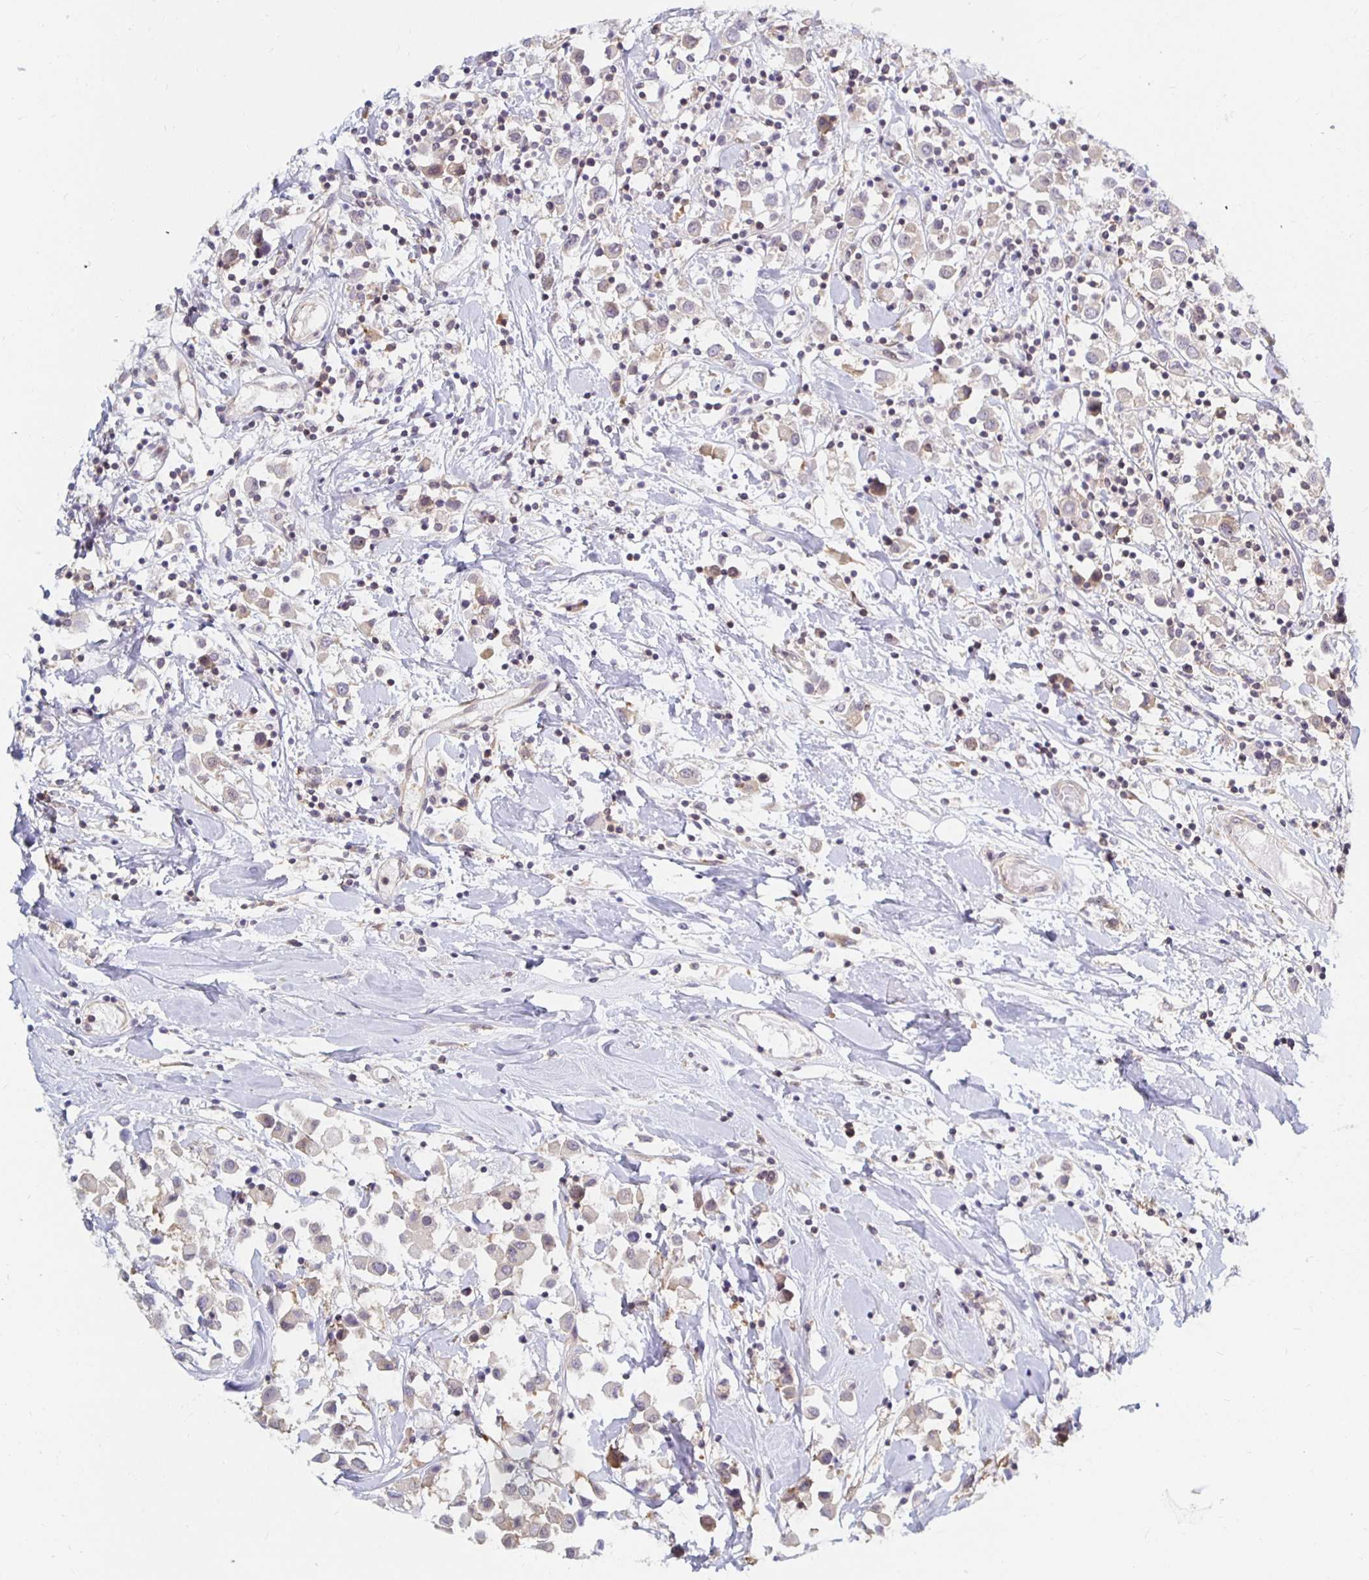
{"staining": {"intensity": "weak", "quantity": "<25%", "location": "cytoplasmic/membranous"}, "tissue": "breast cancer", "cell_type": "Tumor cells", "image_type": "cancer", "snomed": [{"axis": "morphology", "description": "Duct carcinoma"}, {"axis": "topography", "description": "Breast"}], "caption": "High magnification brightfield microscopy of breast cancer (invasive ductal carcinoma) stained with DAB (brown) and counterstained with hematoxylin (blue): tumor cells show no significant staining. The staining was performed using DAB to visualize the protein expression in brown, while the nuclei were stained in blue with hematoxylin (Magnification: 20x).", "gene": "PDAP1", "patient": {"sex": "female", "age": 61}}